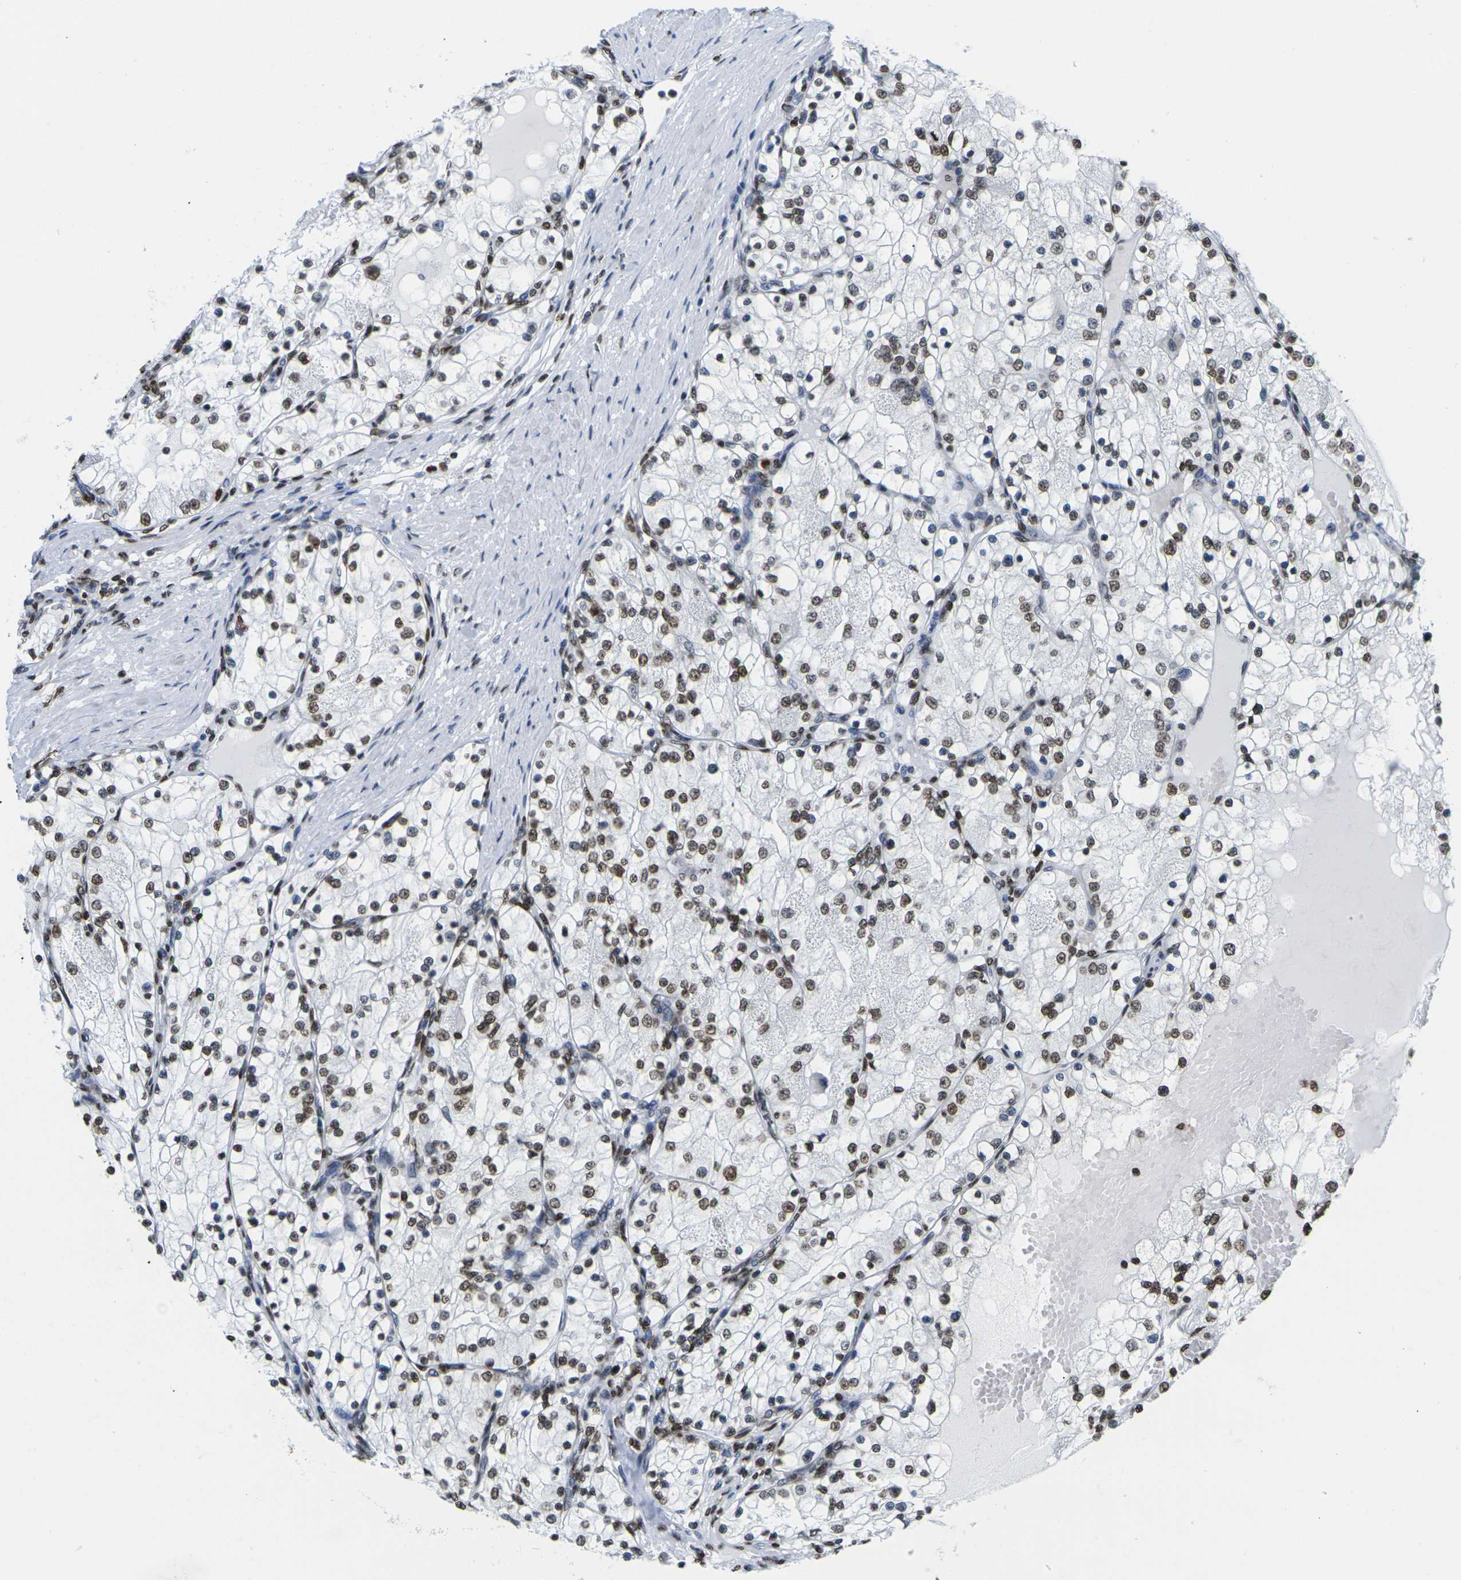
{"staining": {"intensity": "moderate", "quantity": ">75%", "location": "cytoplasmic/membranous,nuclear"}, "tissue": "renal cancer", "cell_type": "Tumor cells", "image_type": "cancer", "snomed": [{"axis": "morphology", "description": "Adenocarcinoma, NOS"}, {"axis": "topography", "description": "Kidney"}], "caption": "Moderate cytoplasmic/membranous and nuclear staining is present in approximately >75% of tumor cells in renal cancer (adenocarcinoma).", "gene": "H2AC21", "patient": {"sex": "male", "age": 68}}